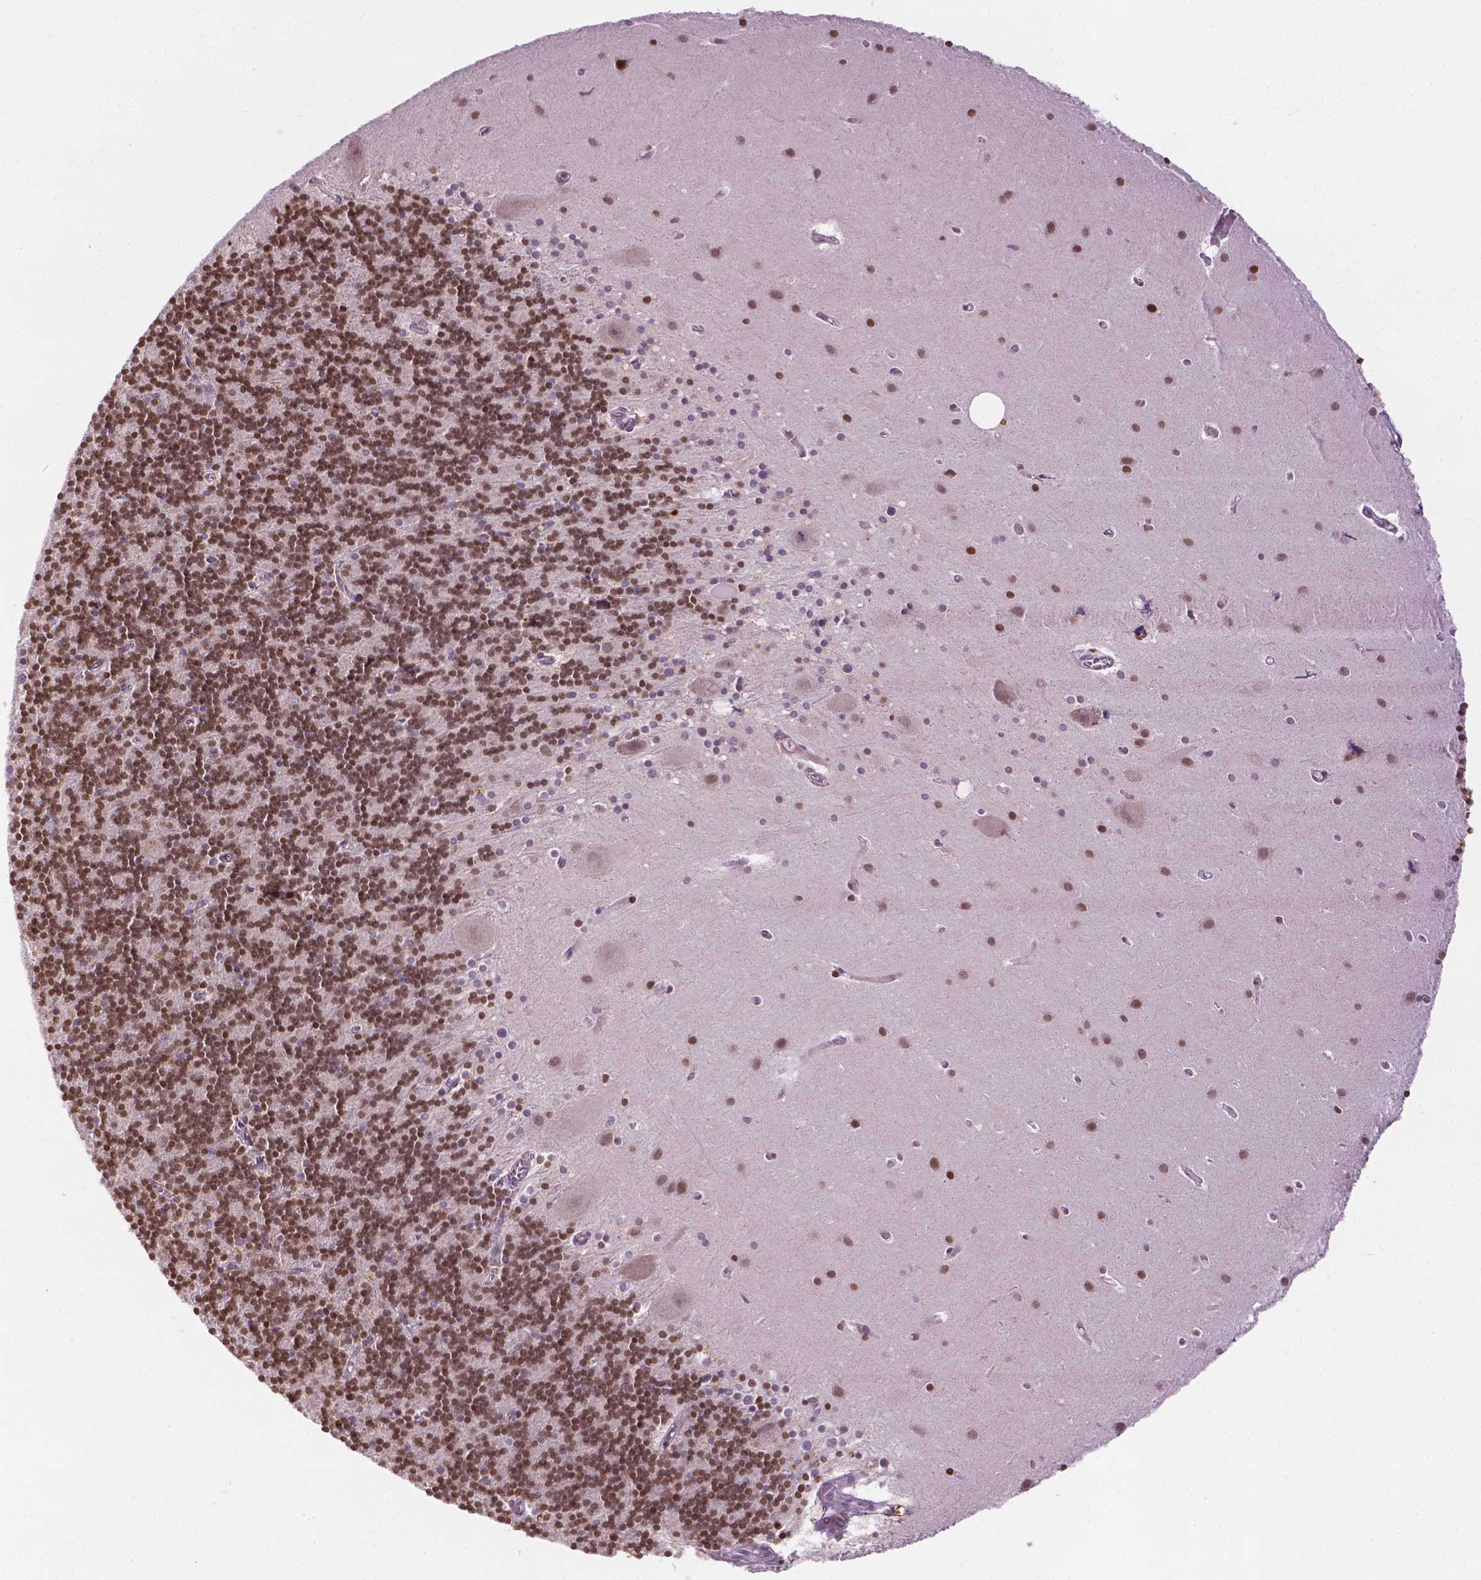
{"staining": {"intensity": "moderate", "quantity": ">75%", "location": "nuclear"}, "tissue": "cerebellum", "cell_type": "Cells in granular layer", "image_type": "normal", "snomed": [{"axis": "morphology", "description": "Normal tissue, NOS"}, {"axis": "topography", "description": "Cerebellum"}], "caption": "Moderate nuclear expression is appreciated in approximately >75% of cells in granular layer in unremarkable cerebellum.", "gene": "ZNF41", "patient": {"sex": "male", "age": 70}}